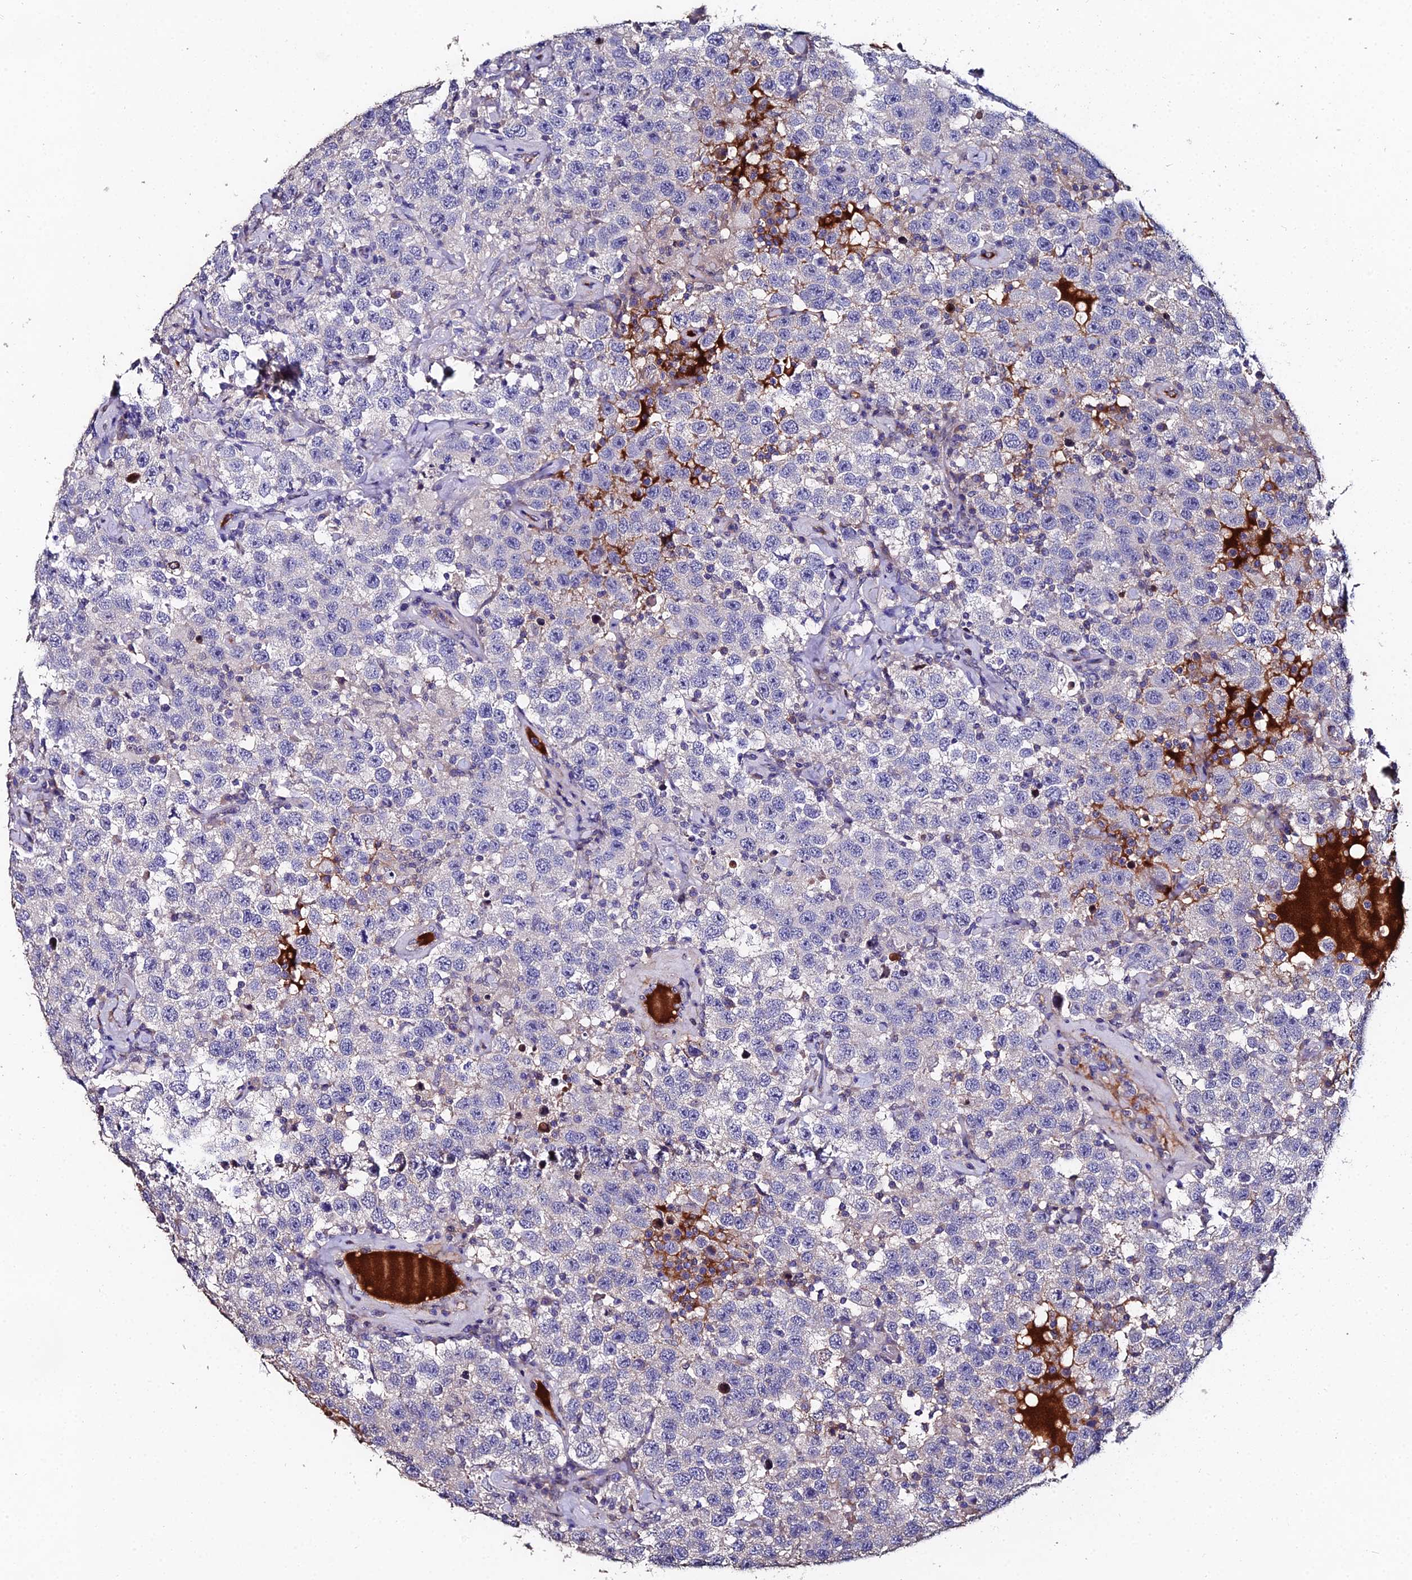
{"staining": {"intensity": "negative", "quantity": "none", "location": "none"}, "tissue": "testis cancer", "cell_type": "Tumor cells", "image_type": "cancer", "snomed": [{"axis": "morphology", "description": "Seminoma, NOS"}, {"axis": "topography", "description": "Testis"}], "caption": "Tumor cells show no significant protein staining in testis cancer. The staining is performed using DAB brown chromogen with nuclei counter-stained in using hematoxylin.", "gene": "ESRRG", "patient": {"sex": "male", "age": 41}}